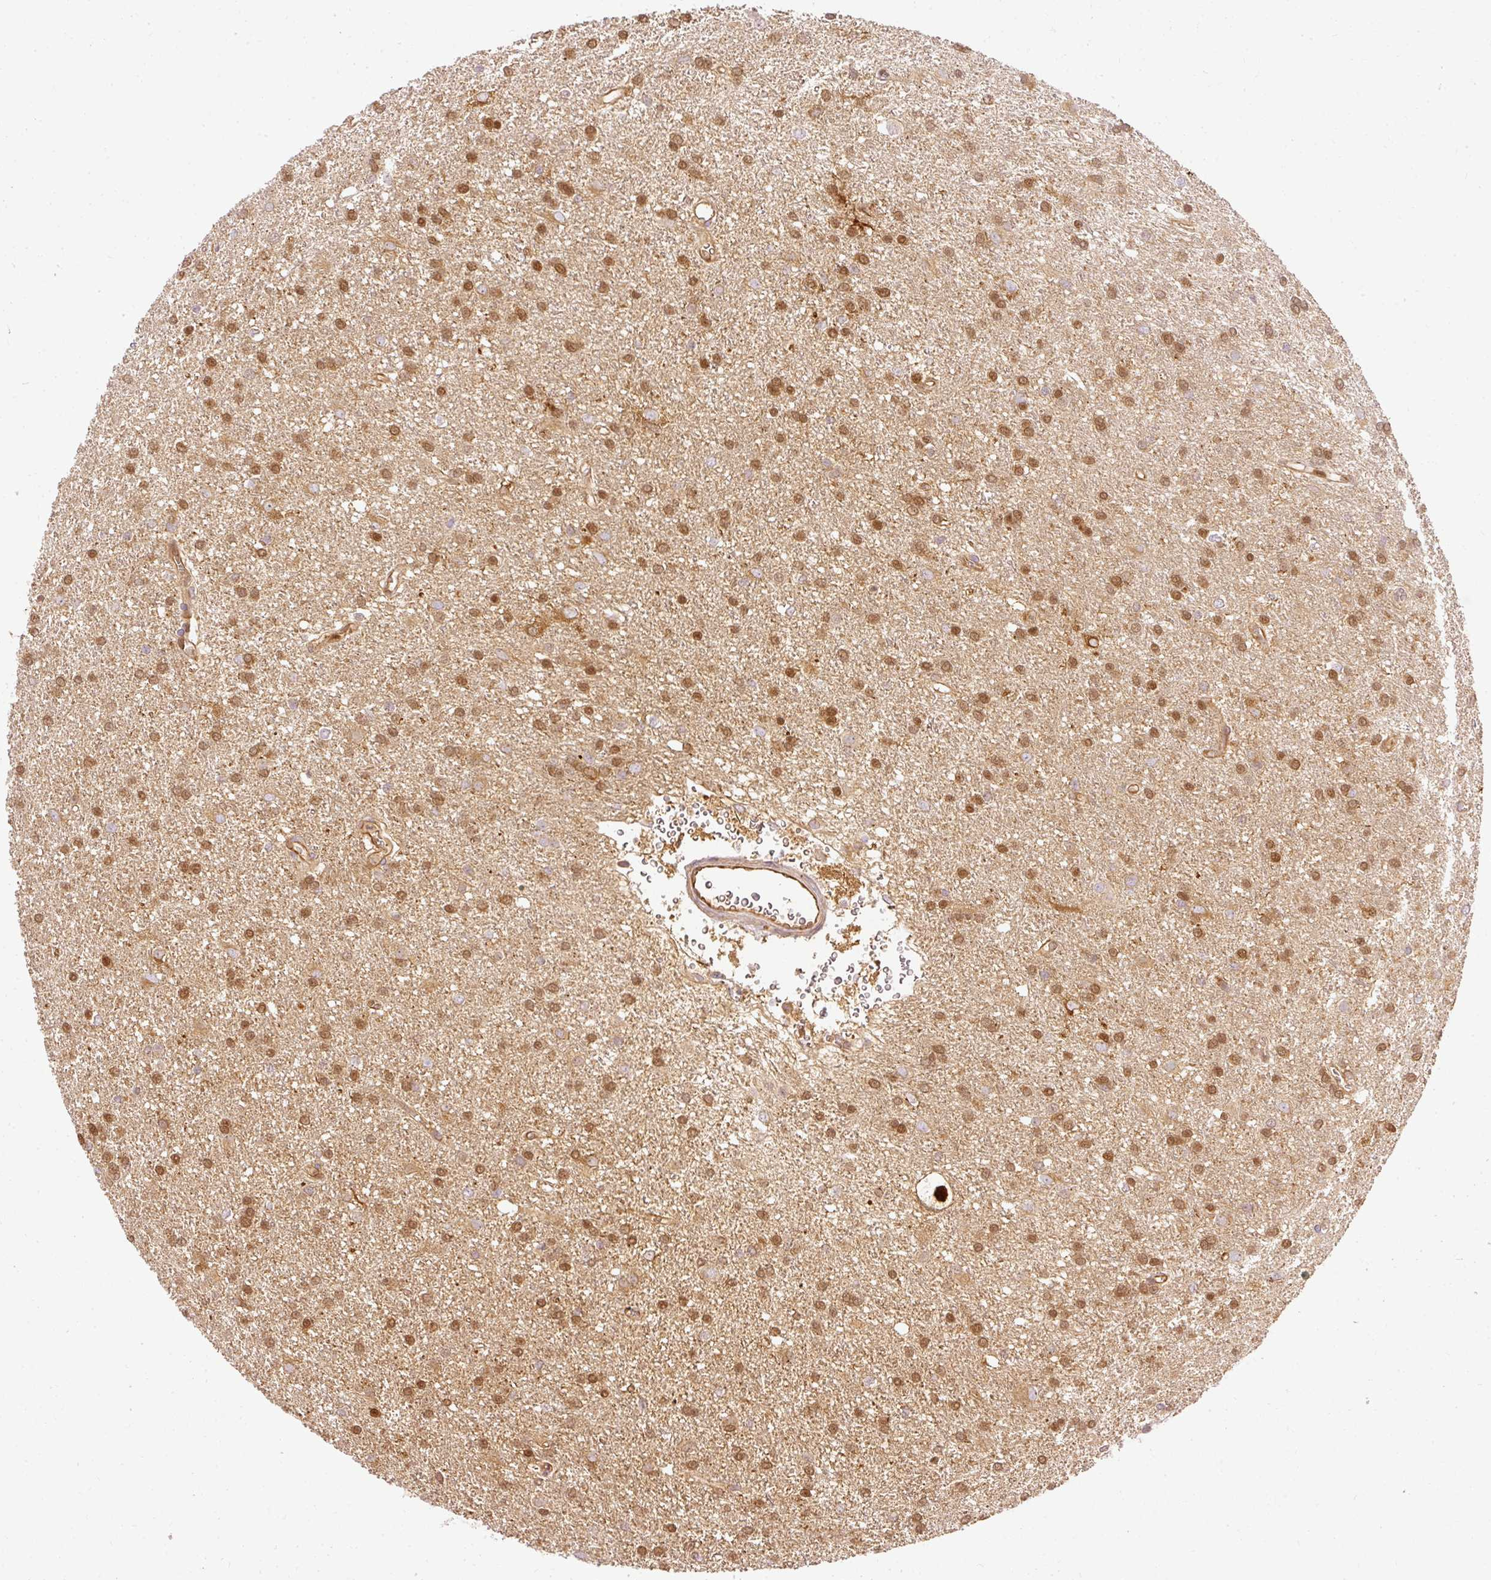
{"staining": {"intensity": "moderate", "quantity": ">75%", "location": "cytoplasmic/membranous,nuclear"}, "tissue": "glioma", "cell_type": "Tumor cells", "image_type": "cancer", "snomed": [{"axis": "morphology", "description": "Glioma, malignant, High grade"}, {"axis": "topography", "description": "Brain"}], "caption": "Malignant glioma (high-grade) stained with a brown dye demonstrates moderate cytoplasmic/membranous and nuclear positive staining in approximately >75% of tumor cells.", "gene": "ARMH3", "patient": {"sex": "female", "age": 50}}